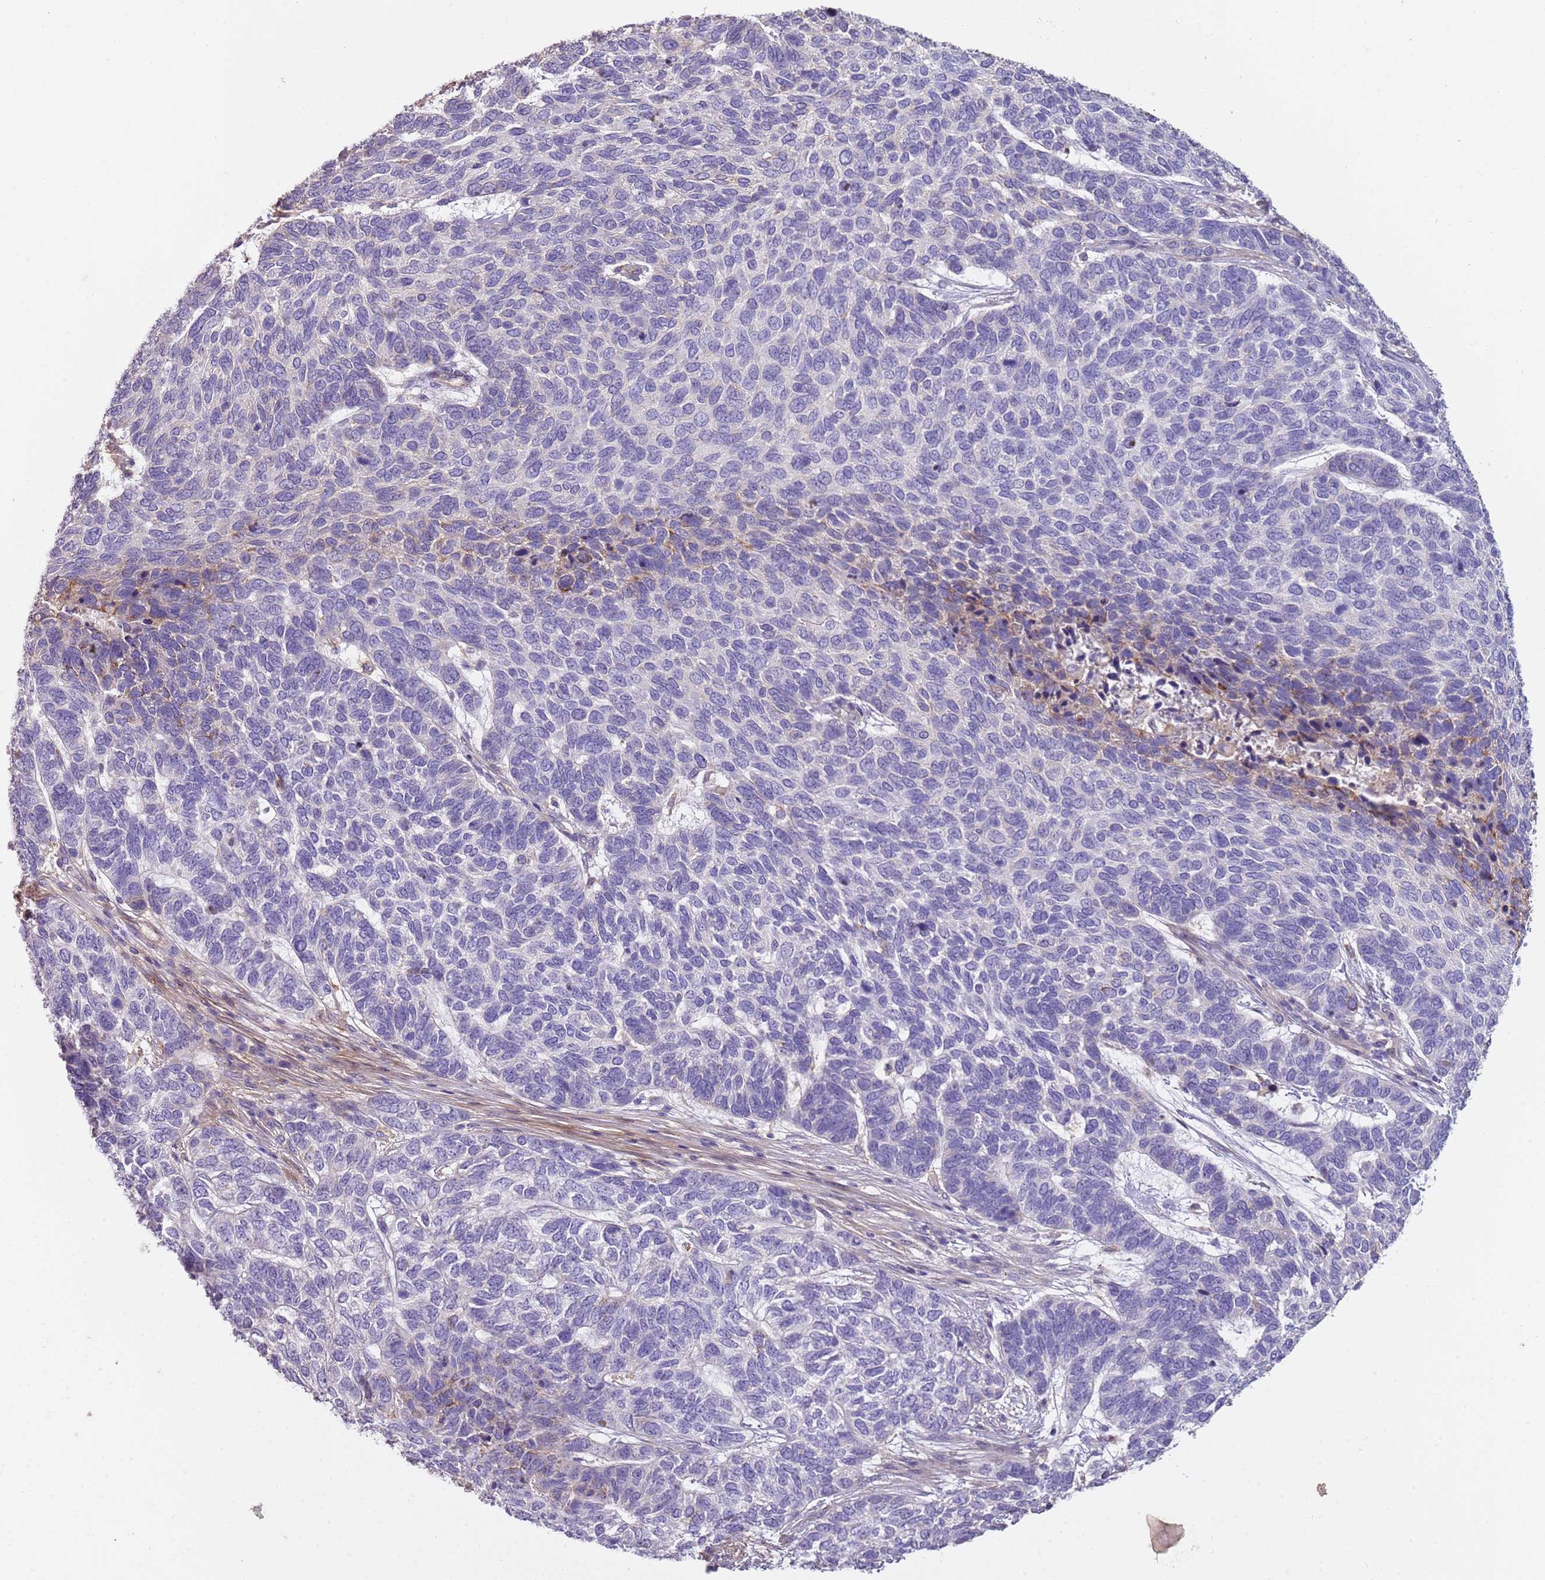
{"staining": {"intensity": "negative", "quantity": "none", "location": "none"}, "tissue": "skin cancer", "cell_type": "Tumor cells", "image_type": "cancer", "snomed": [{"axis": "morphology", "description": "Basal cell carcinoma"}, {"axis": "topography", "description": "Skin"}], "caption": "Basal cell carcinoma (skin) was stained to show a protein in brown. There is no significant staining in tumor cells. (DAB immunohistochemistry with hematoxylin counter stain).", "gene": "NBPF3", "patient": {"sex": "female", "age": 65}}